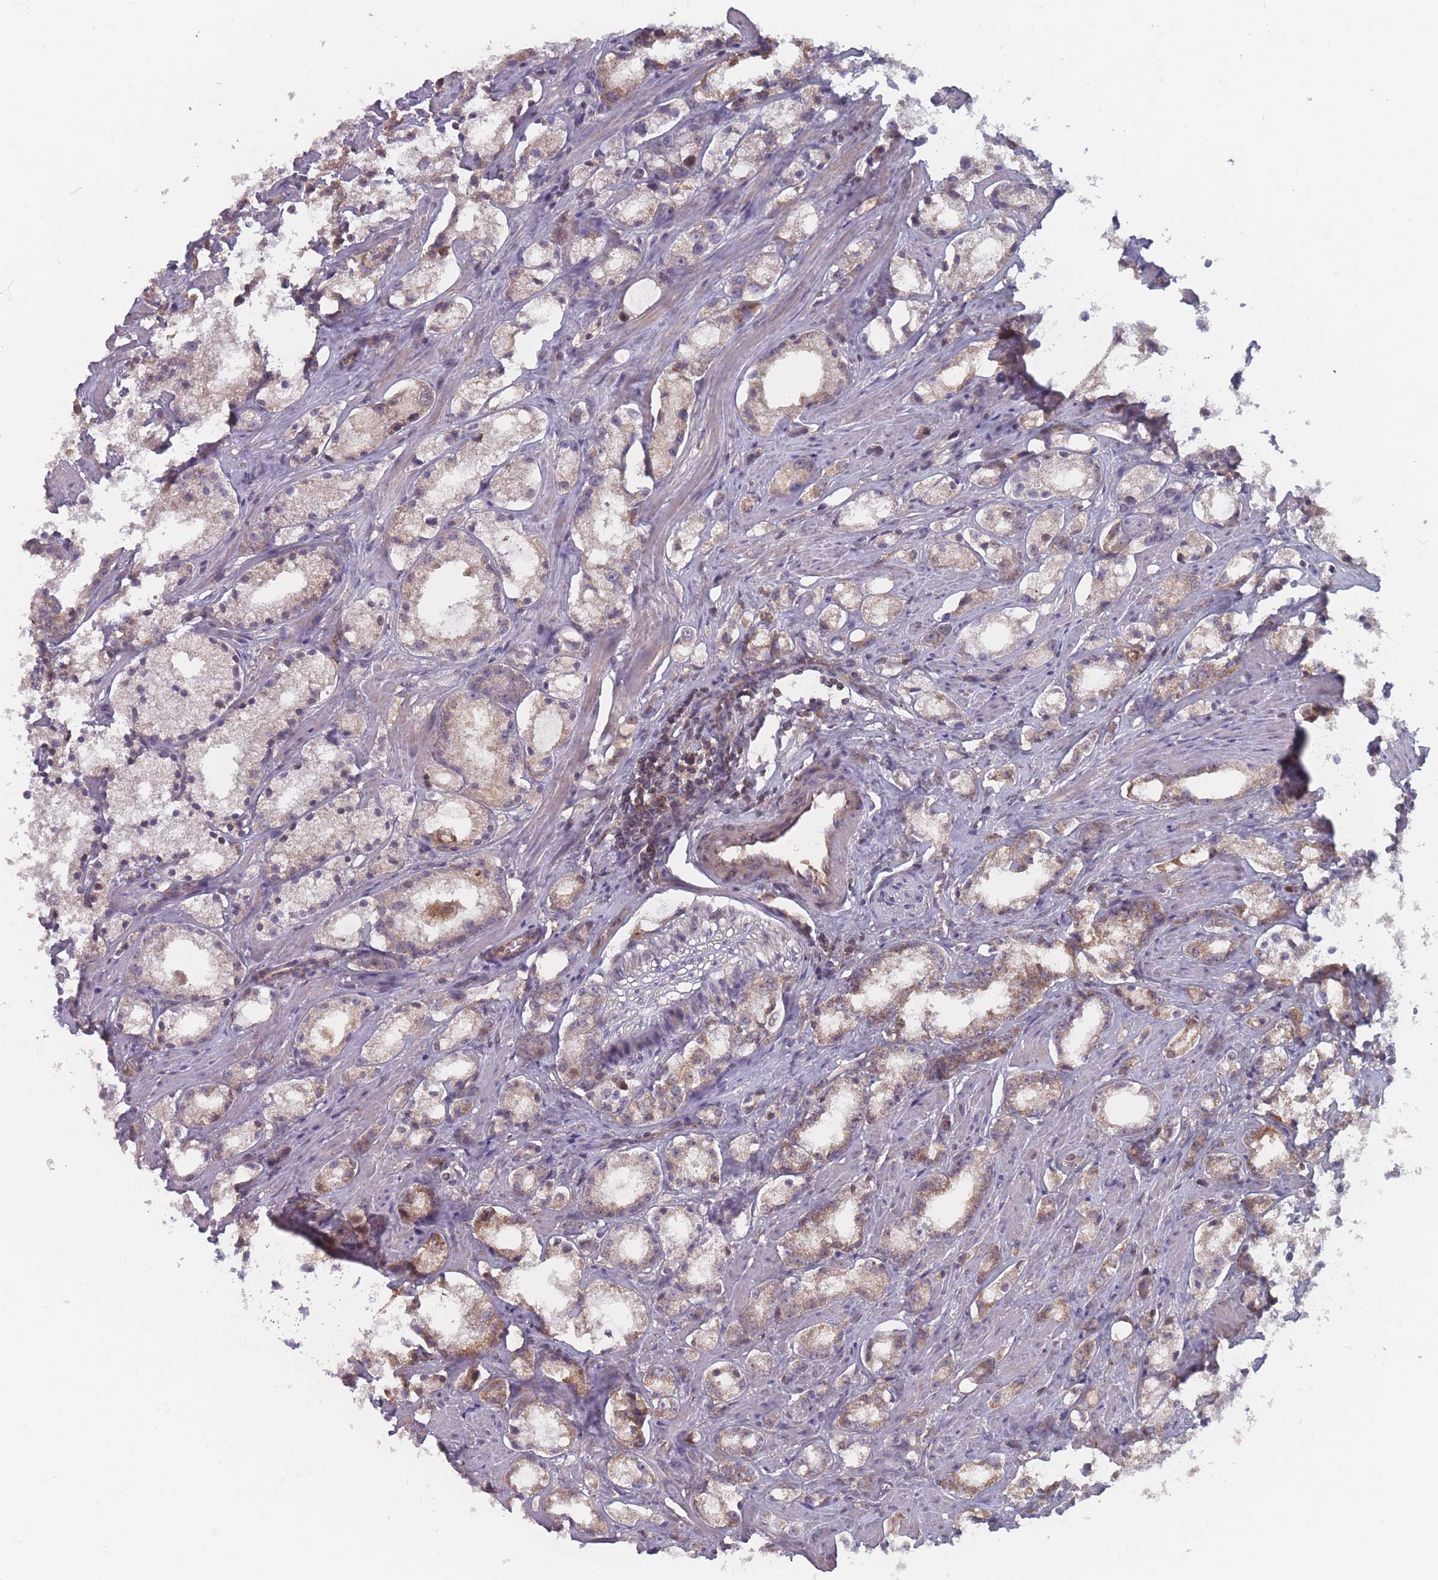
{"staining": {"intensity": "moderate", "quantity": "<25%", "location": "cytoplasmic/membranous"}, "tissue": "prostate cancer", "cell_type": "Tumor cells", "image_type": "cancer", "snomed": [{"axis": "morphology", "description": "Adenocarcinoma, High grade"}, {"axis": "topography", "description": "Prostate"}], "caption": "Prostate cancer was stained to show a protein in brown. There is low levels of moderate cytoplasmic/membranous staining in approximately <25% of tumor cells.", "gene": "ATP5MG", "patient": {"sex": "male", "age": 66}}